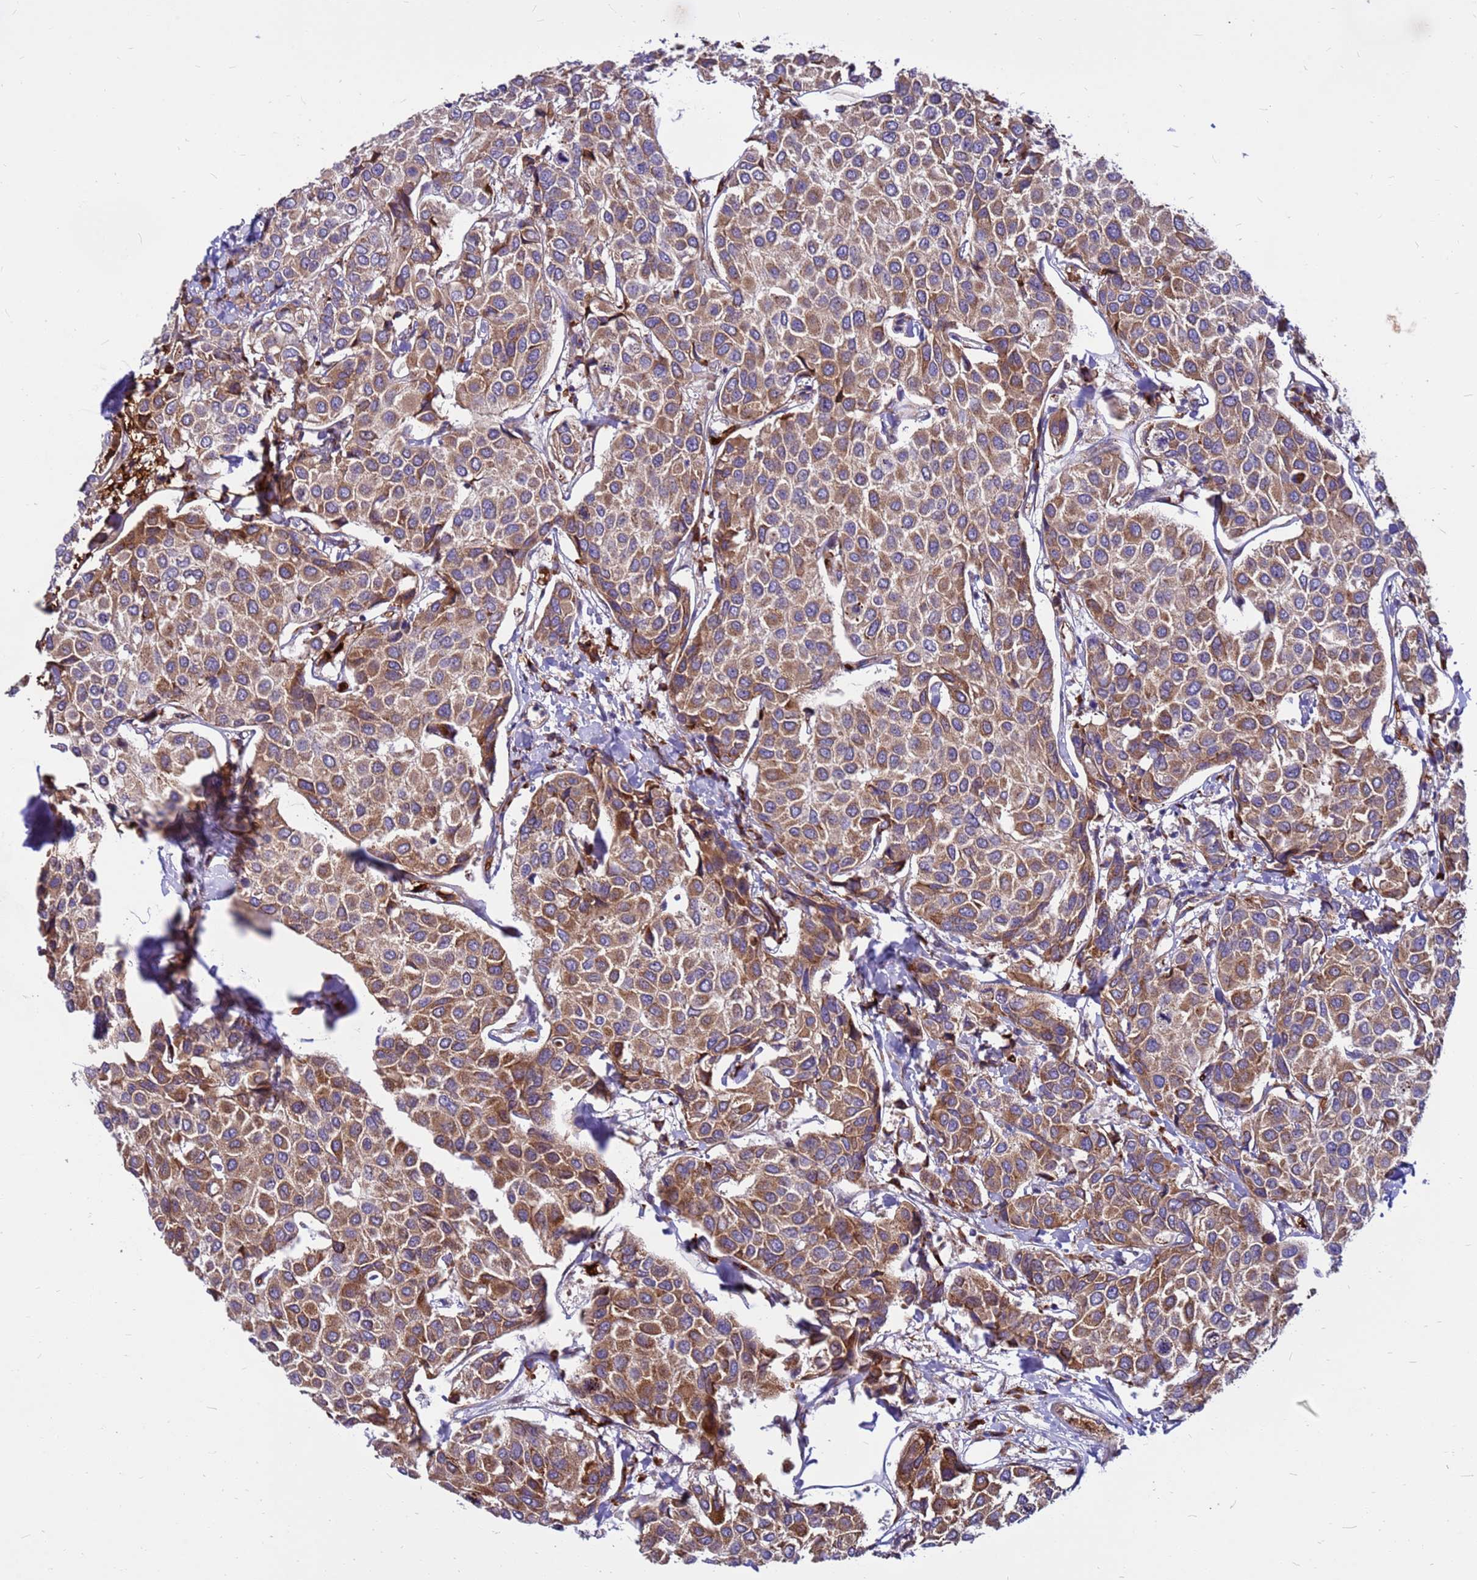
{"staining": {"intensity": "moderate", "quantity": ">75%", "location": "cytoplasmic/membranous"}, "tissue": "breast cancer", "cell_type": "Tumor cells", "image_type": "cancer", "snomed": [{"axis": "morphology", "description": "Duct carcinoma"}, {"axis": "topography", "description": "Breast"}], "caption": "A brown stain shows moderate cytoplasmic/membranous staining of a protein in breast cancer (infiltrating ductal carcinoma) tumor cells.", "gene": "ZNF669", "patient": {"sex": "female", "age": 55}}